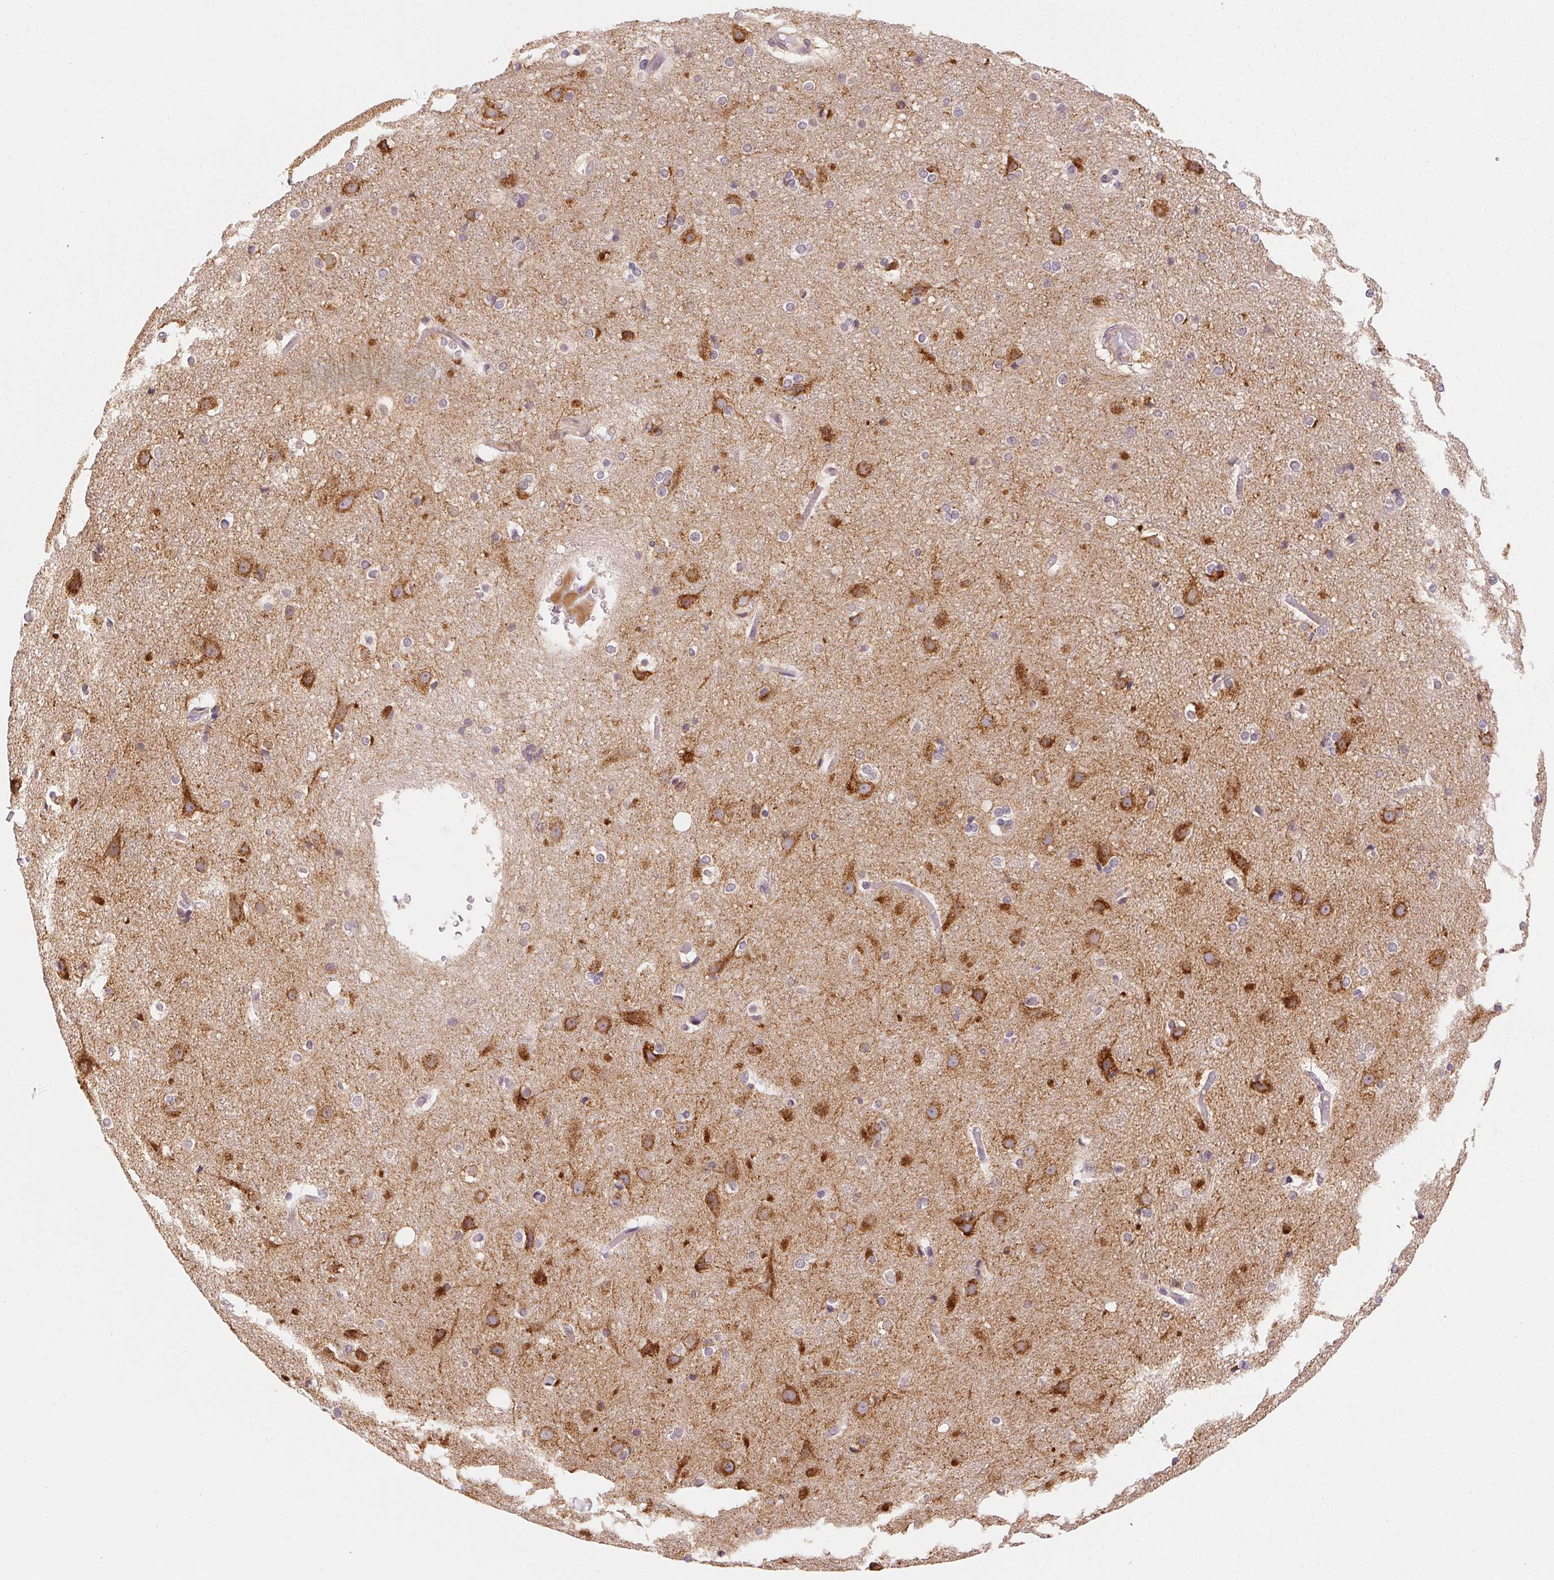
{"staining": {"intensity": "weak", "quantity": "<25%", "location": "cytoplasmic/membranous"}, "tissue": "cerebral cortex", "cell_type": "Endothelial cells", "image_type": "normal", "snomed": [{"axis": "morphology", "description": "Normal tissue, NOS"}, {"axis": "topography", "description": "Cerebral cortex"}], "caption": "There is no significant staining in endothelial cells of cerebral cortex. (Brightfield microscopy of DAB immunohistochemistry (IHC) at high magnification).", "gene": "SEZ6L2", "patient": {"sex": "female", "age": 52}}